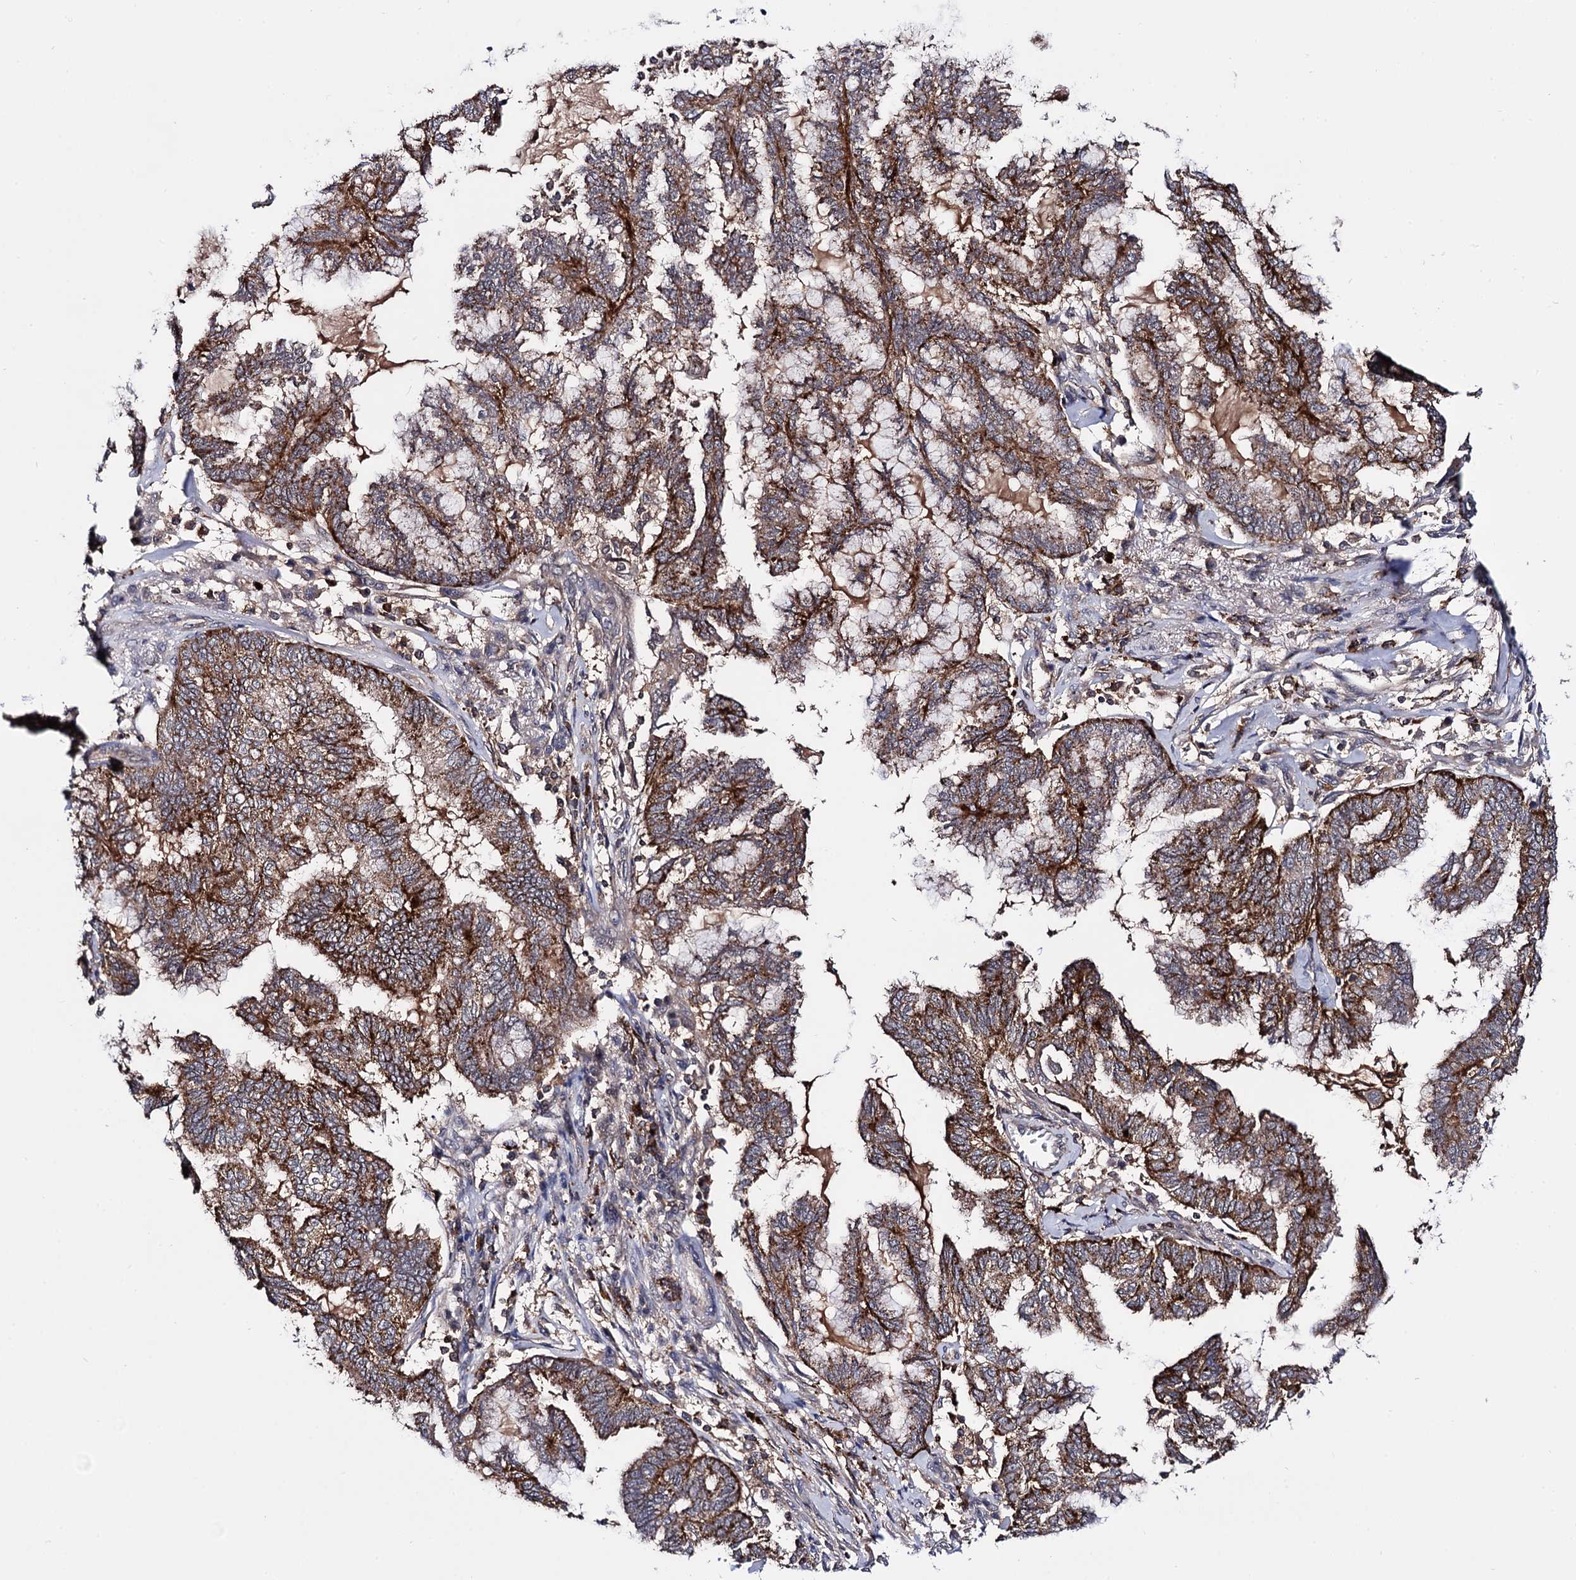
{"staining": {"intensity": "strong", "quantity": "25%-75%", "location": "cytoplasmic/membranous"}, "tissue": "endometrial cancer", "cell_type": "Tumor cells", "image_type": "cancer", "snomed": [{"axis": "morphology", "description": "Adenocarcinoma, NOS"}, {"axis": "topography", "description": "Endometrium"}], "caption": "Approximately 25%-75% of tumor cells in adenocarcinoma (endometrial) exhibit strong cytoplasmic/membranous protein positivity as visualized by brown immunohistochemical staining.", "gene": "MICAL2", "patient": {"sex": "female", "age": 86}}